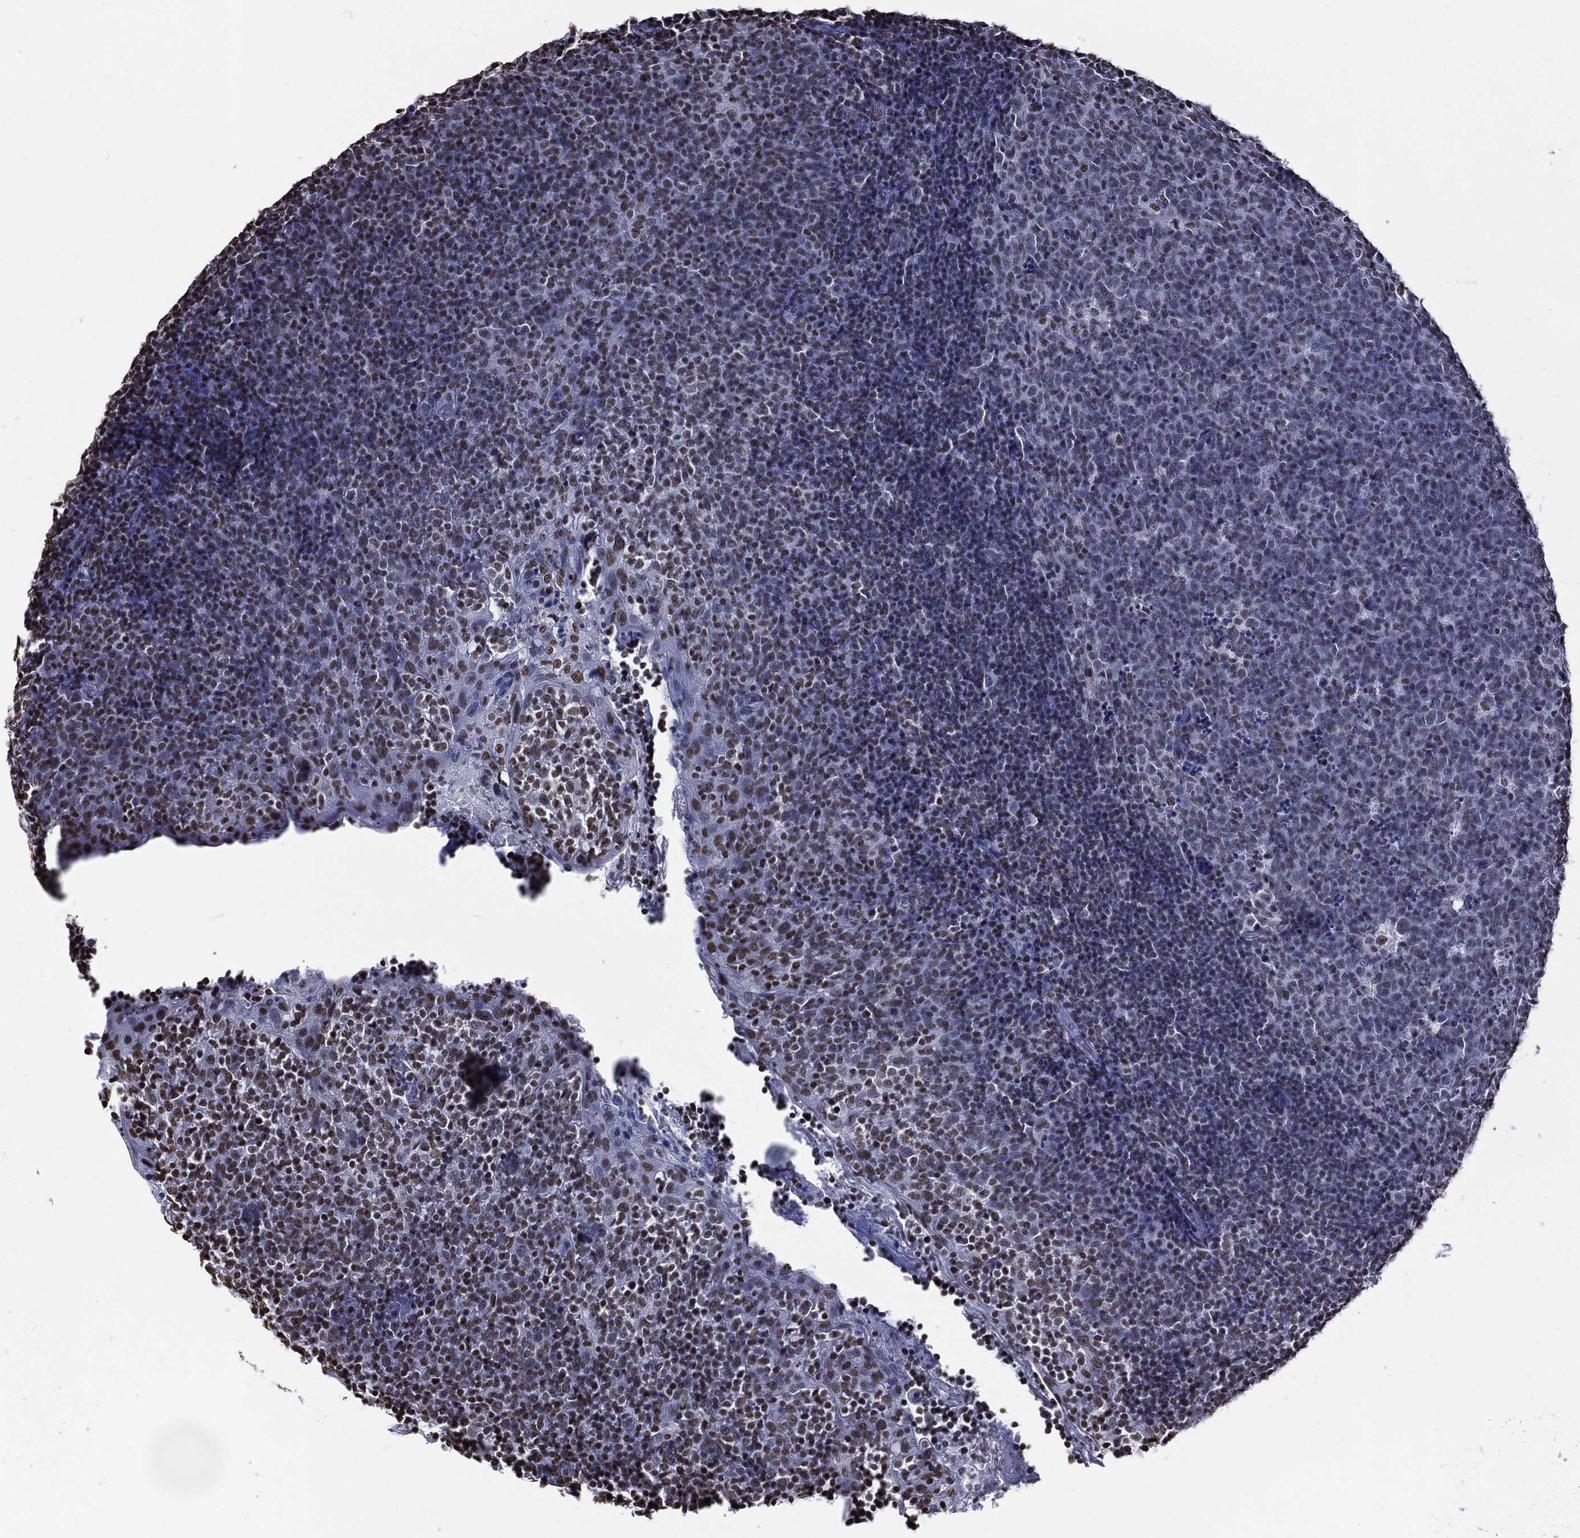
{"staining": {"intensity": "moderate", "quantity": "<25%", "location": "nuclear"}, "tissue": "tonsil", "cell_type": "Germinal center cells", "image_type": "normal", "snomed": [{"axis": "morphology", "description": "Normal tissue, NOS"}, {"axis": "topography", "description": "Tonsil"}], "caption": "A brown stain labels moderate nuclear positivity of a protein in germinal center cells of unremarkable human tonsil. Immunohistochemistry (ihc) stains the protein of interest in brown and the nuclei are stained blue.", "gene": "RETREG2", "patient": {"sex": "female", "age": 5}}